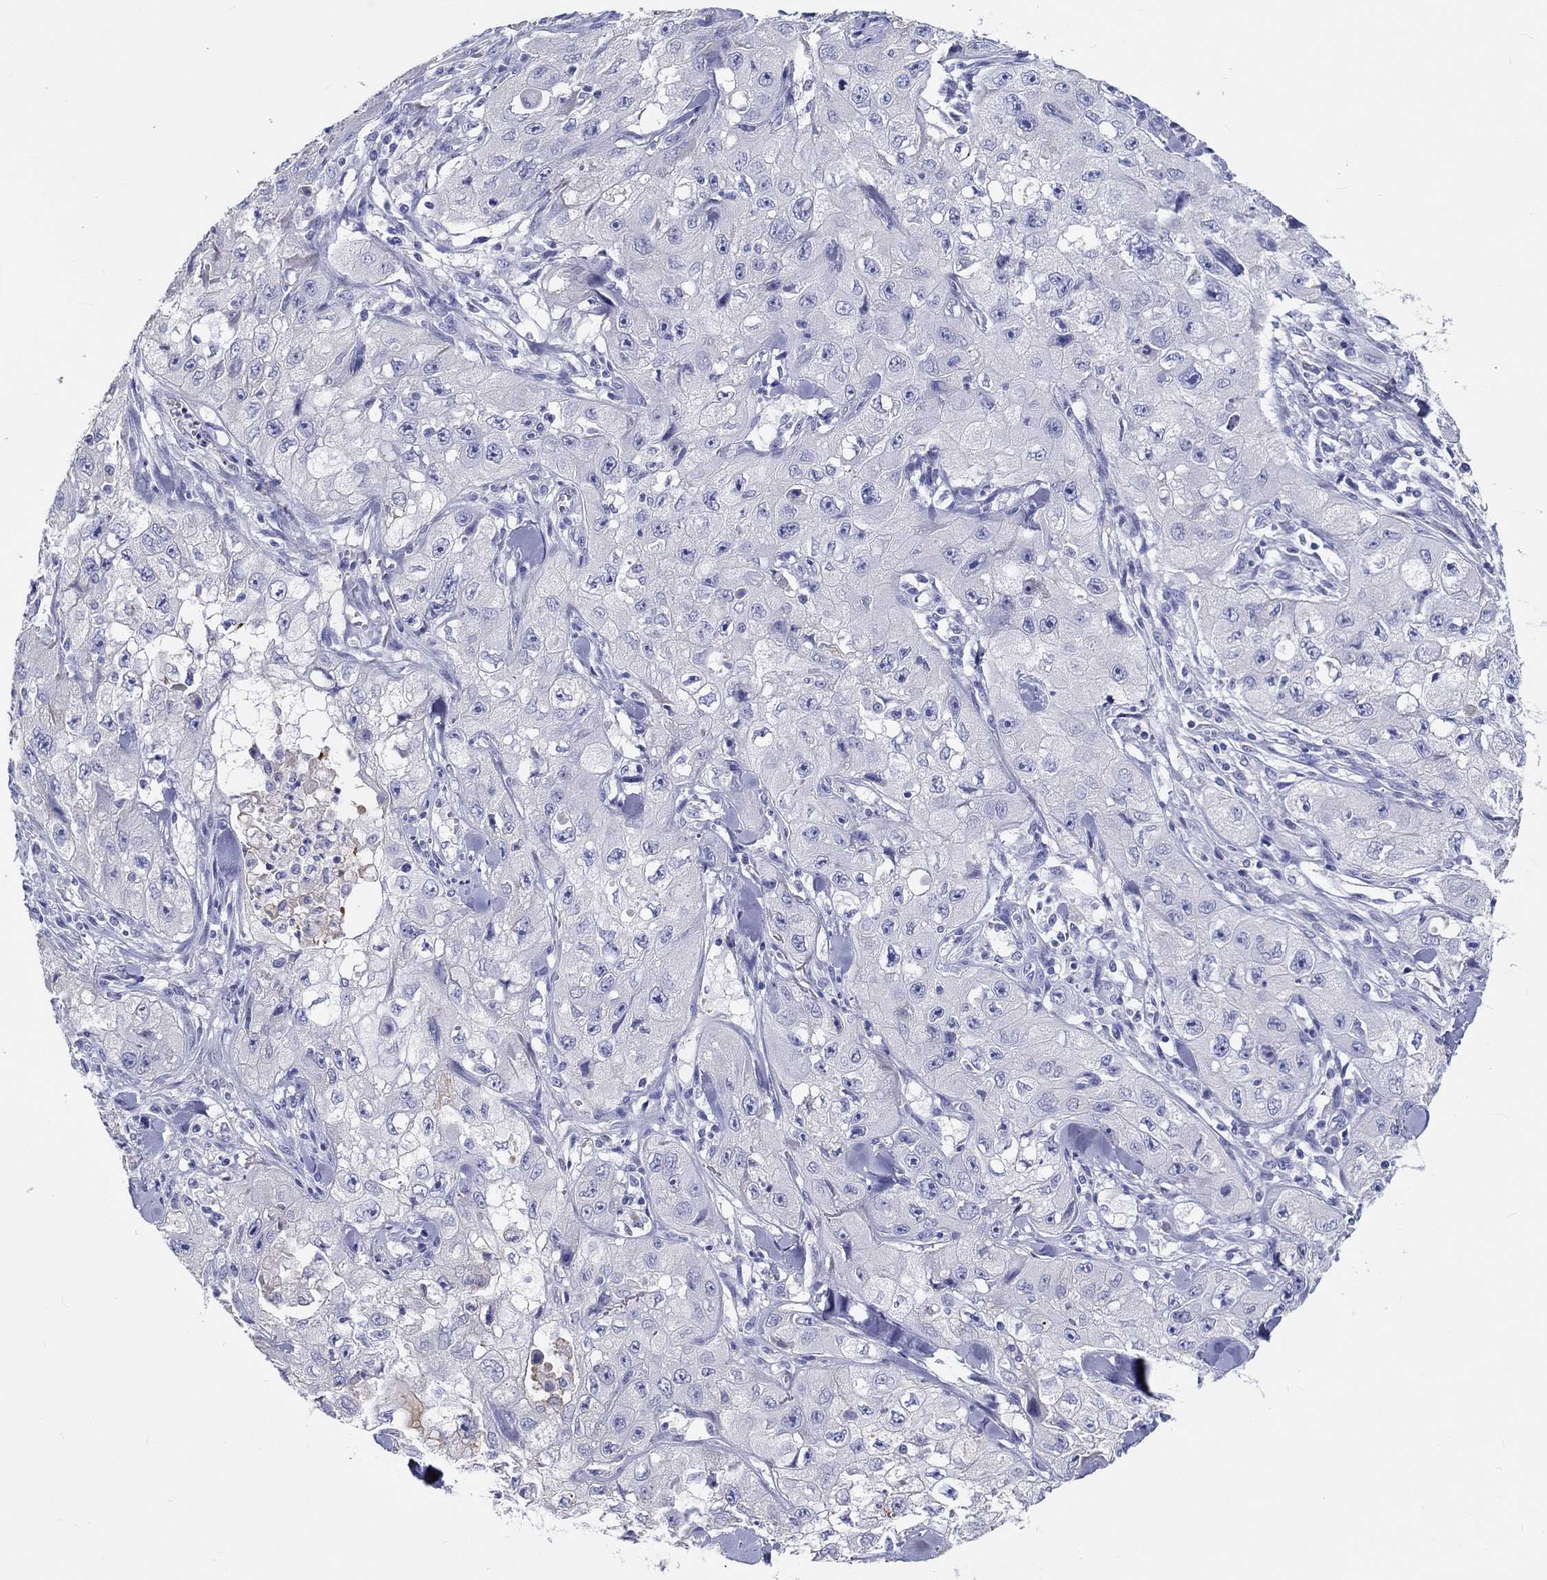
{"staining": {"intensity": "negative", "quantity": "none", "location": "none"}, "tissue": "skin cancer", "cell_type": "Tumor cells", "image_type": "cancer", "snomed": [{"axis": "morphology", "description": "Squamous cell carcinoma, NOS"}, {"axis": "topography", "description": "Skin"}, {"axis": "topography", "description": "Subcutis"}], "caption": "Immunohistochemistry photomicrograph of human skin squamous cell carcinoma stained for a protein (brown), which demonstrates no positivity in tumor cells.", "gene": "CDY2B", "patient": {"sex": "male", "age": 73}}